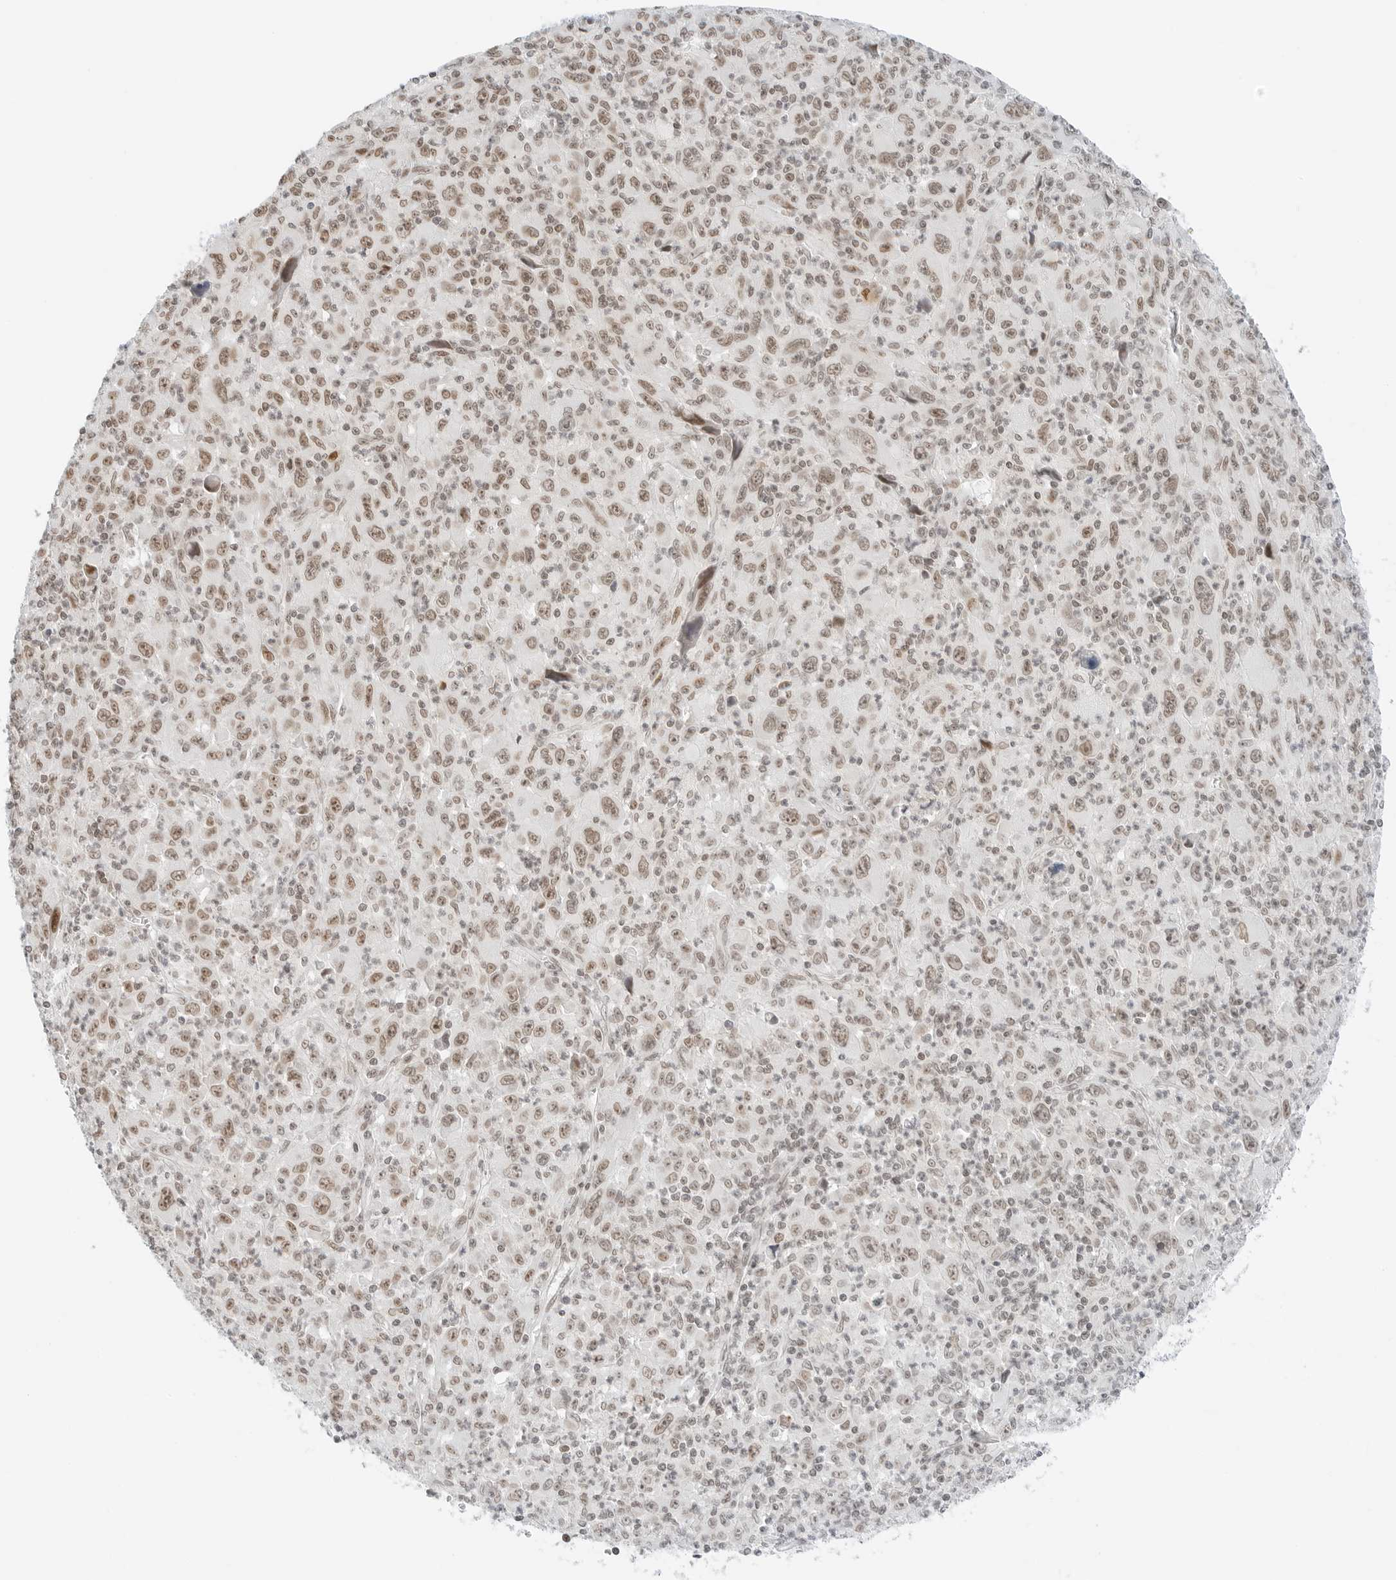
{"staining": {"intensity": "weak", "quantity": ">75%", "location": "nuclear"}, "tissue": "melanoma", "cell_type": "Tumor cells", "image_type": "cancer", "snomed": [{"axis": "morphology", "description": "Malignant melanoma, Metastatic site"}, {"axis": "topography", "description": "Skin"}], "caption": "Protein expression analysis of melanoma reveals weak nuclear expression in about >75% of tumor cells.", "gene": "CRTC2", "patient": {"sex": "female", "age": 56}}